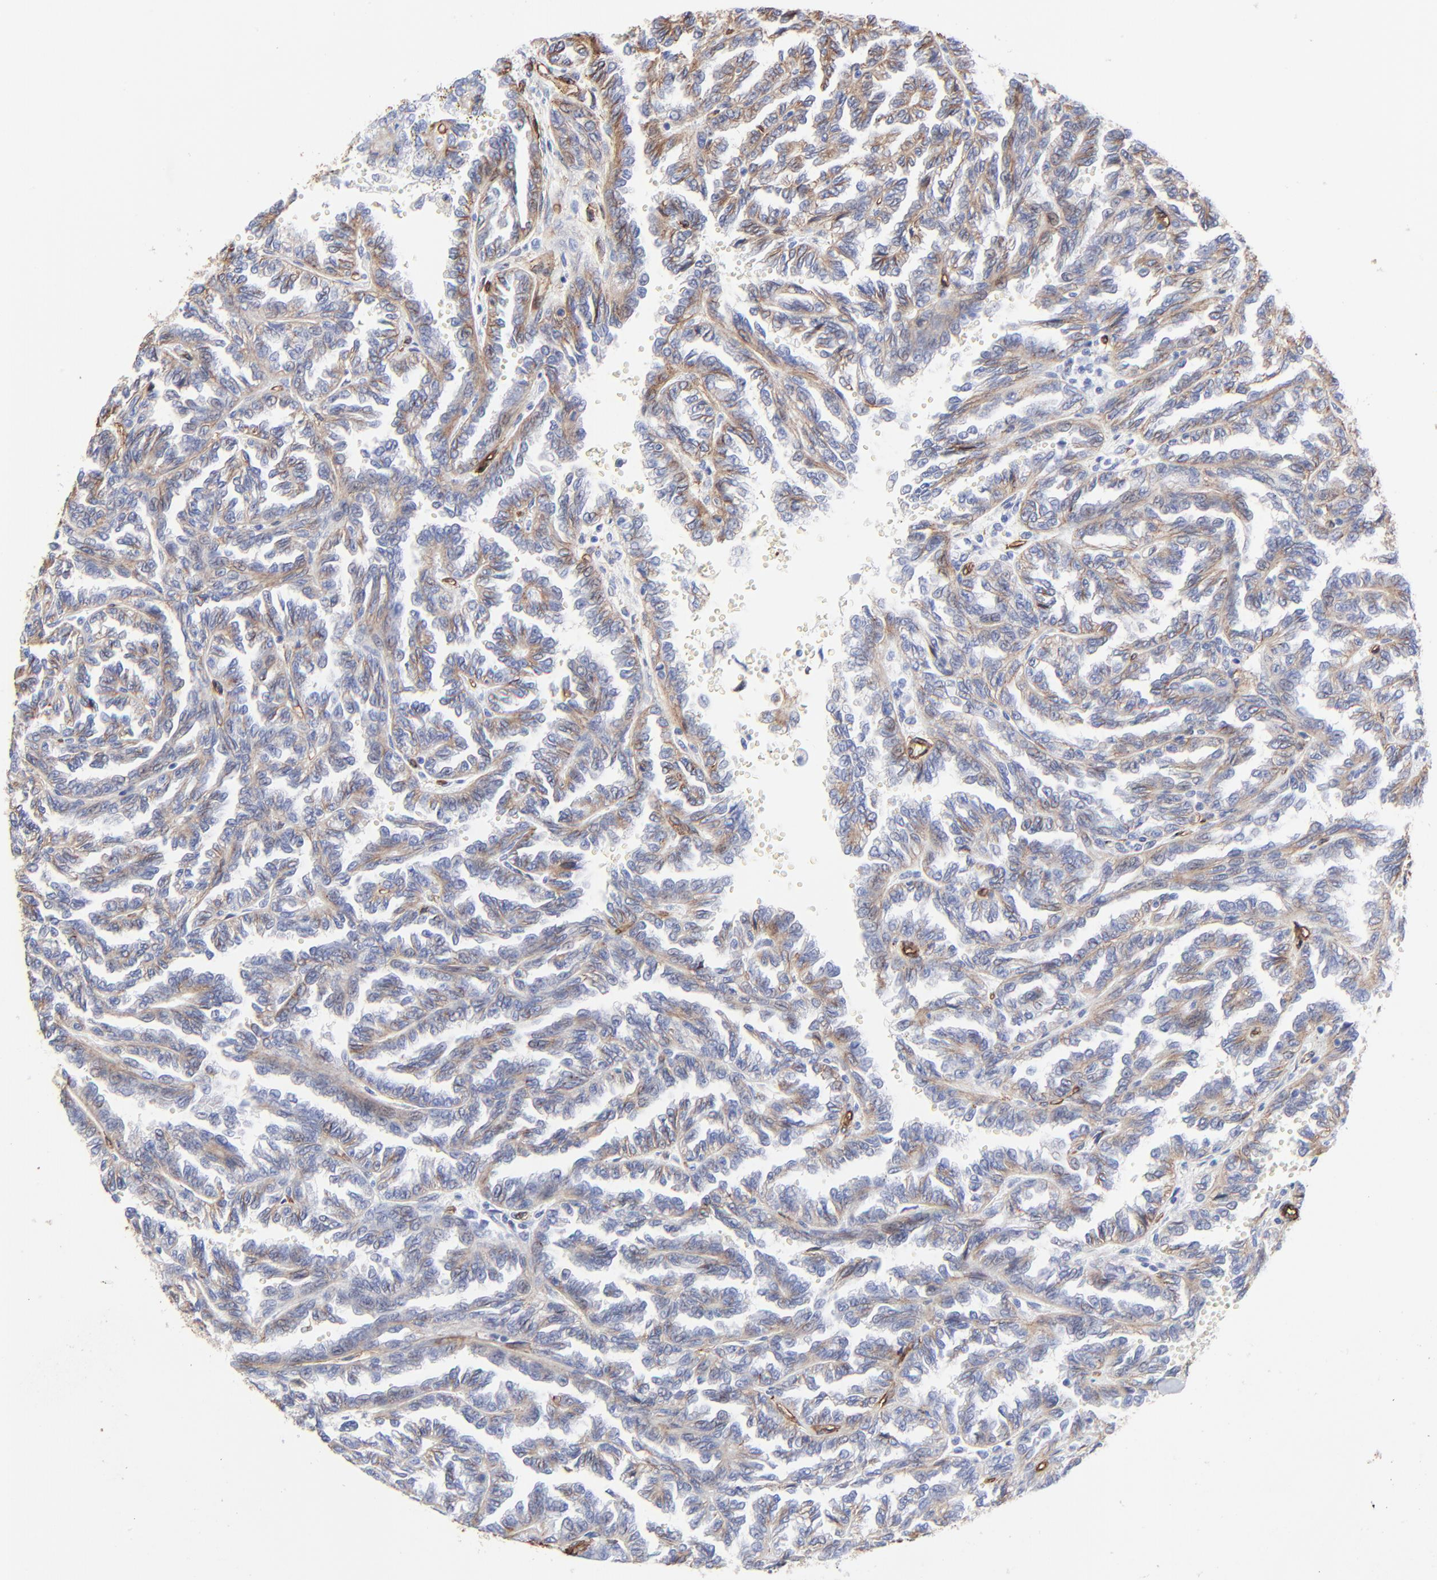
{"staining": {"intensity": "negative", "quantity": "none", "location": "none"}, "tissue": "renal cancer", "cell_type": "Tumor cells", "image_type": "cancer", "snomed": [{"axis": "morphology", "description": "Inflammation, NOS"}, {"axis": "morphology", "description": "Adenocarcinoma, NOS"}, {"axis": "topography", "description": "Kidney"}], "caption": "Immunohistochemical staining of renal adenocarcinoma exhibits no significant positivity in tumor cells. Nuclei are stained in blue.", "gene": "CAV1", "patient": {"sex": "male", "age": 68}}